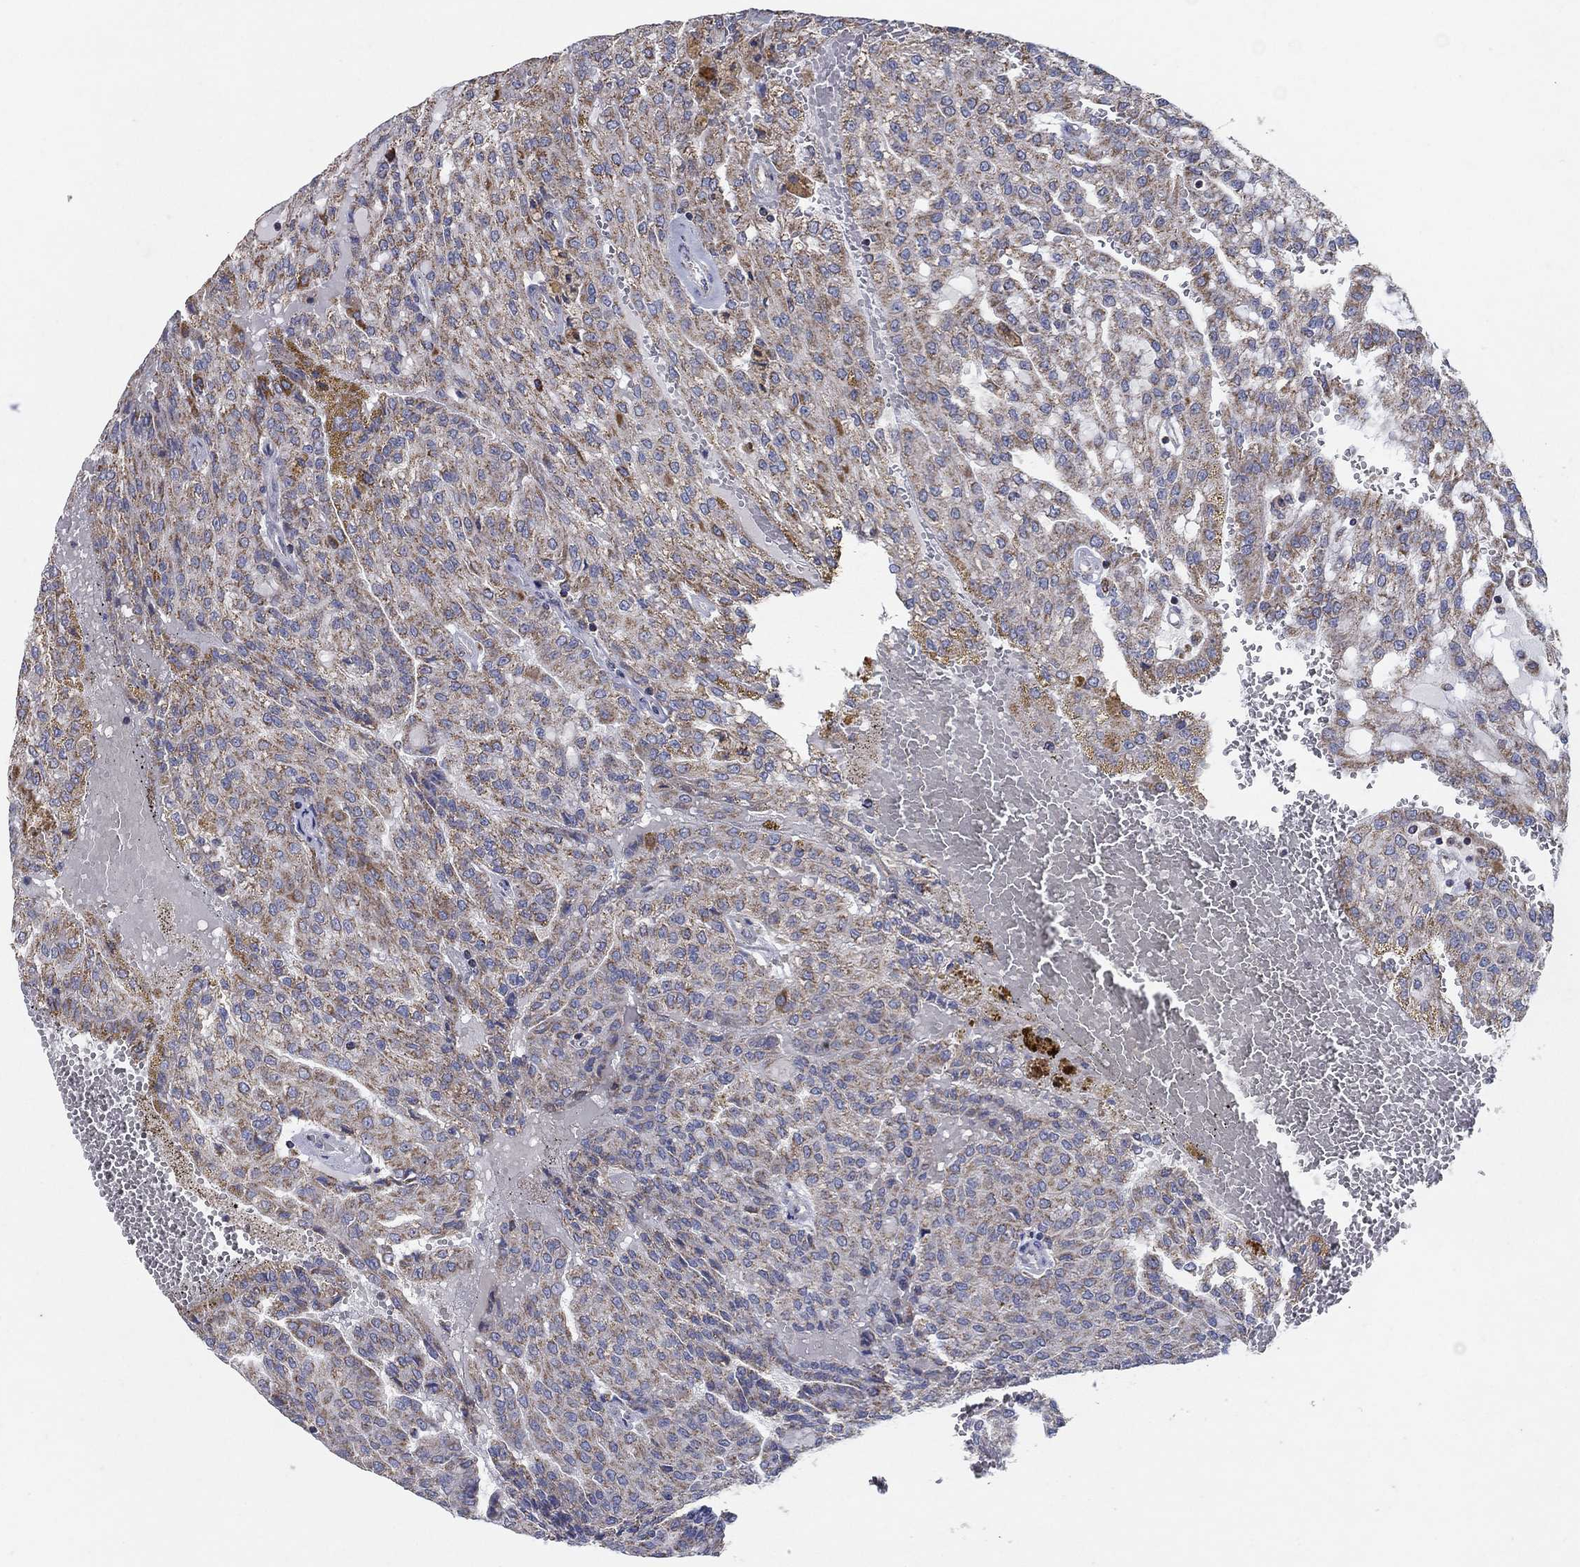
{"staining": {"intensity": "moderate", "quantity": "25%-75%", "location": "cytoplasmic/membranous"}, "tissue": "renal cancer", "cell_type": "Tumor cells", "image_type": "cancer", "snomed": [{"axis": "morphology", "description": "Adenocarcinoma, NOS"}, {"axis": "topography", "description": "Kidney"}], "caption": "DAB immunohistochemical staining of renal cancer exhibits moderate cytoplasmic/membranous protein staining in about 25%-75% of tumor cells.", "gene": "C9orf85", "patient": {"sex": "male", "age": 63}}